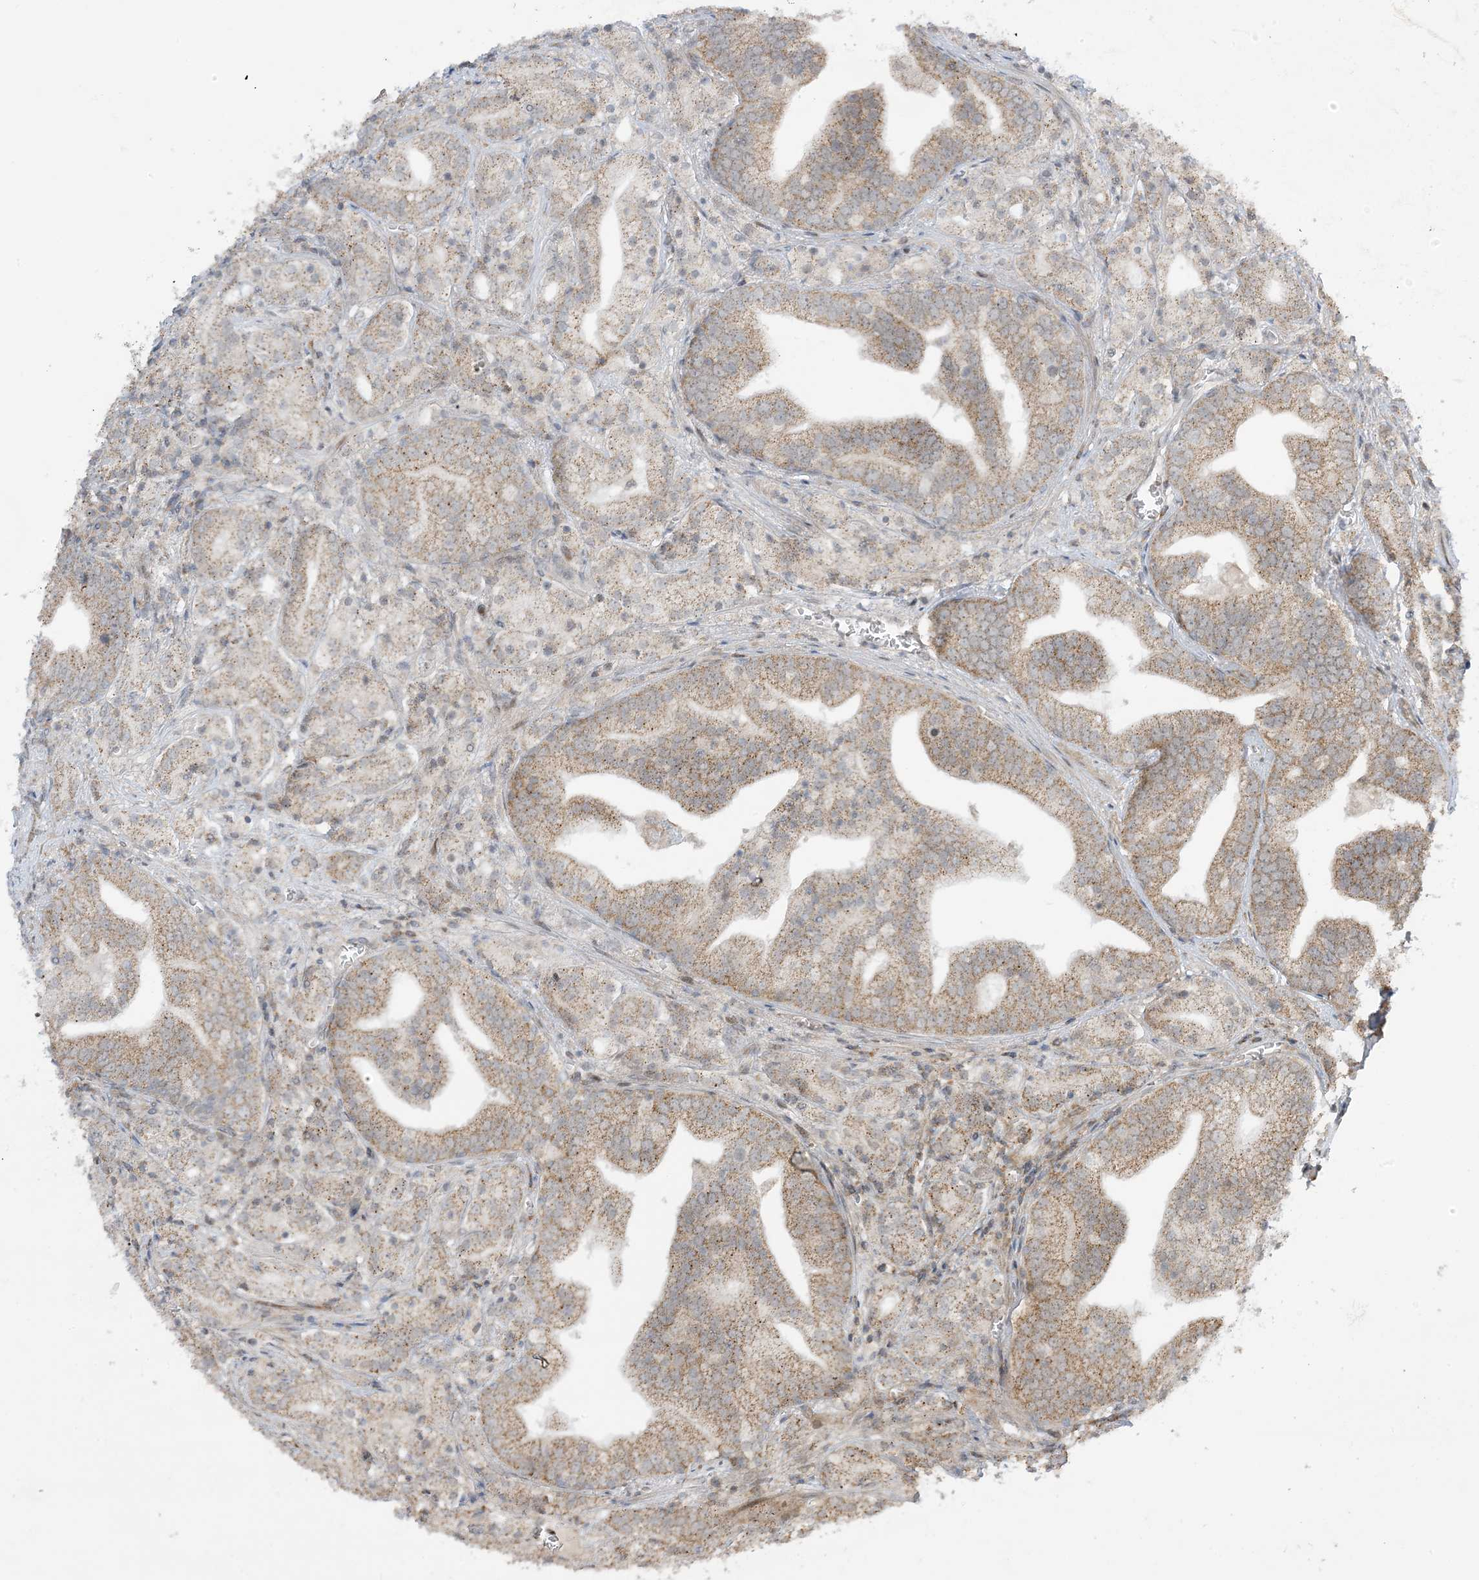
{"staining": {"intensity": "moderate", "quantity": "25%-75%", "location": "cytoplasmic/membranous"}, "tissue": "prostate cancer", "cell_type": "Tumor cells", "image_type": "cancer", "snomed": [{"axis": "morphology", "description": "Adenocarcinoma, High grade"}, {"axis": "topography", "description": "Prostate"}], "caption": "An immunohistochemistry photomicrograph of neoplastic tissue is shown. Protein staining in brown shows moderate cytoplasmic/membranous positivity in adenocarcinoma (high-grade) (prostate) within tumor cells.", "gene": "PHLDB2", "patient": {"sex": "male", "age": 57}}